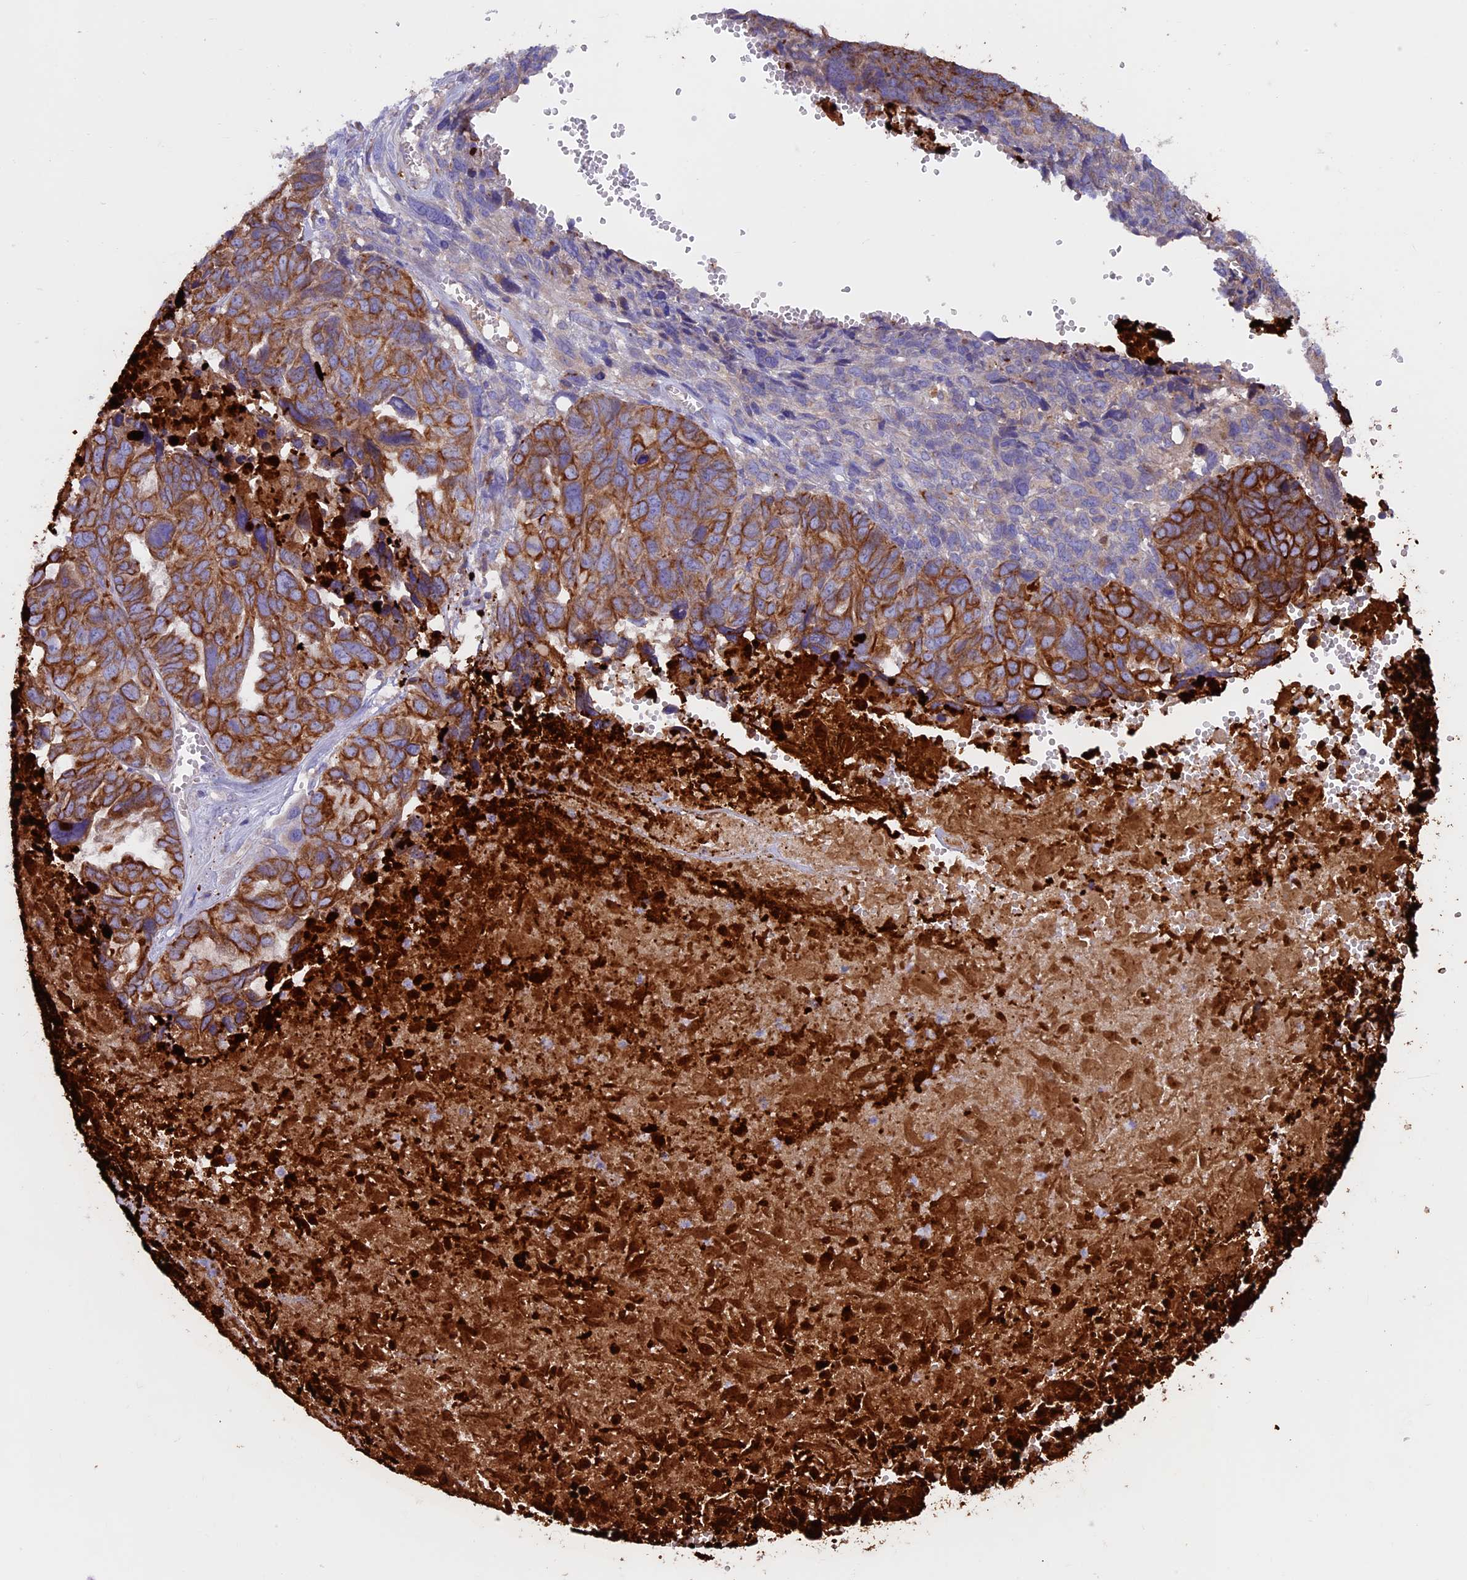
{"staining": {"intensity": "moderate", "quantity": ">75%", "location": "cytoplasmic/membranous"}, "tissue": "ovarian cancer", "cell_type": "Tumor cells", "image_type": "cancer", "snomed": [{"axis": "morphology", "description": "Cystadenocarcinoma, serous, NOS"}, {"axis": "topography", "description": "Ovary"}], "caption": "This histopathology image shows immunohistochemistry (IHC) staining of human serous cystadenocarcinoma (ovarian), with medium moderate cytoplasmic/membranous positivity in about >75% of tumor cells.", "gene": "PTPN9", "patient": {"sex": "female", "age": 79}}